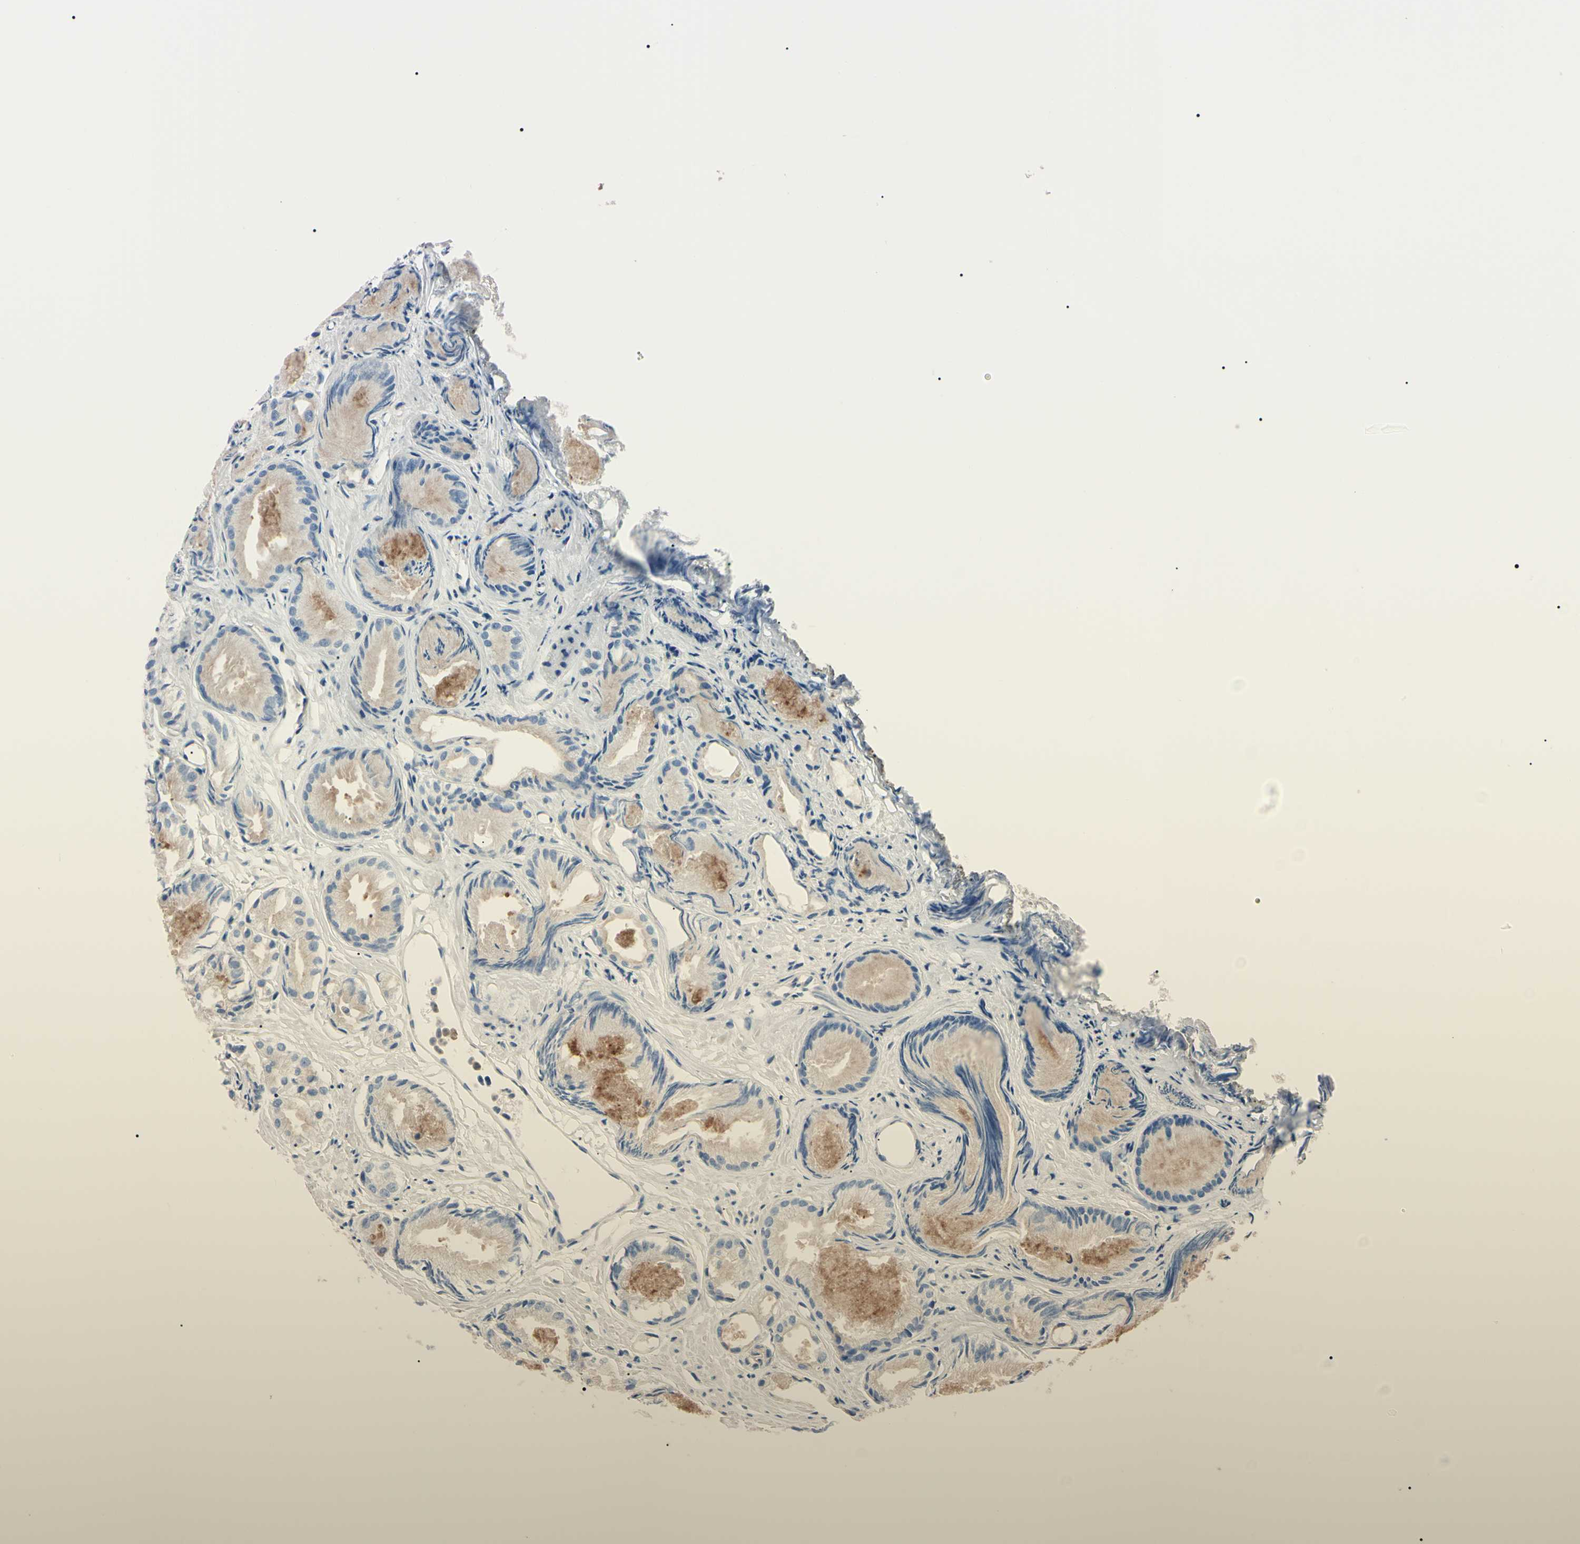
{"staining": {"intensity": "weak", "quantity": ">75%", "location": "cytoplasmic/membranous"}, "tissue": "prostate cancer", "cell_type": "Tumor cells", "image_type": "cancer", "snomed": [{"axis": "morphology", "description": "Adenocarcinoma, Low grade"}, {"axis": "topography", "description": "Prostate"}], "caption": "An IHC photomicrograph of neoplastic tissue is shown. Protein staining in brown shows weak cytoplasmic/membranous positivity in prostate cancer (low-grade adenocarcinoma) within tumor cells.", "gene": "PRKACA", "patient": {"sex": "male", "age": 72}}